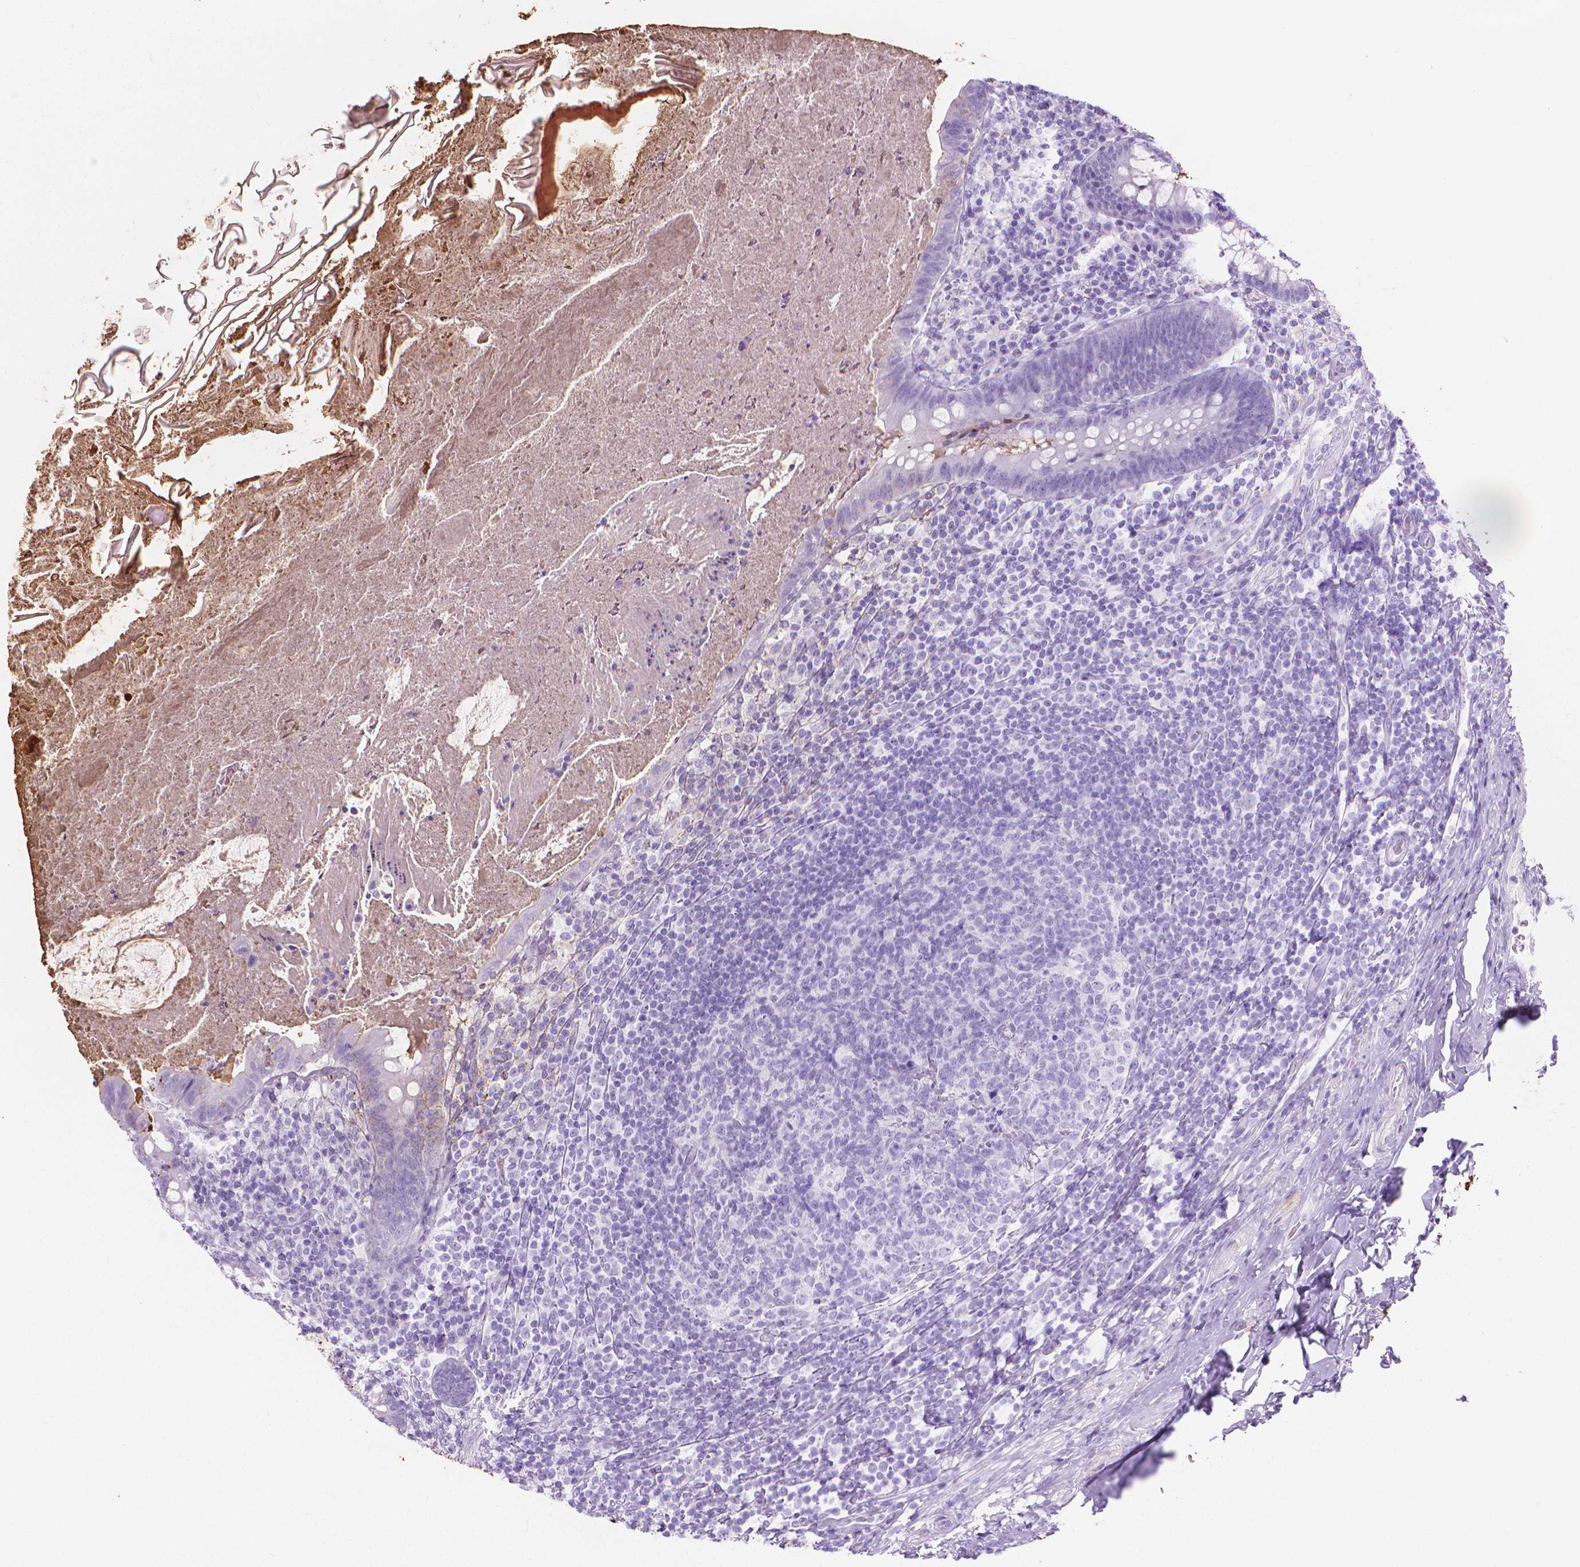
{"staining": {"intensity": "negative", "quantity": "none", "location": "none"}, "tissue": "appendix", "cell_type": "Glandular cells", "image_type": "normal", "snomed": [{"axis": "morphology", "description": "Normal tissue, NOS"}, {"axis": "topography", "description": "Appendix"}], "caption": "Appendix was stained to show a protein in brown. There is no significant expression in glandular cells.", "gene": "CFAP52", "patient": {"sex": "male", "age": 47}}